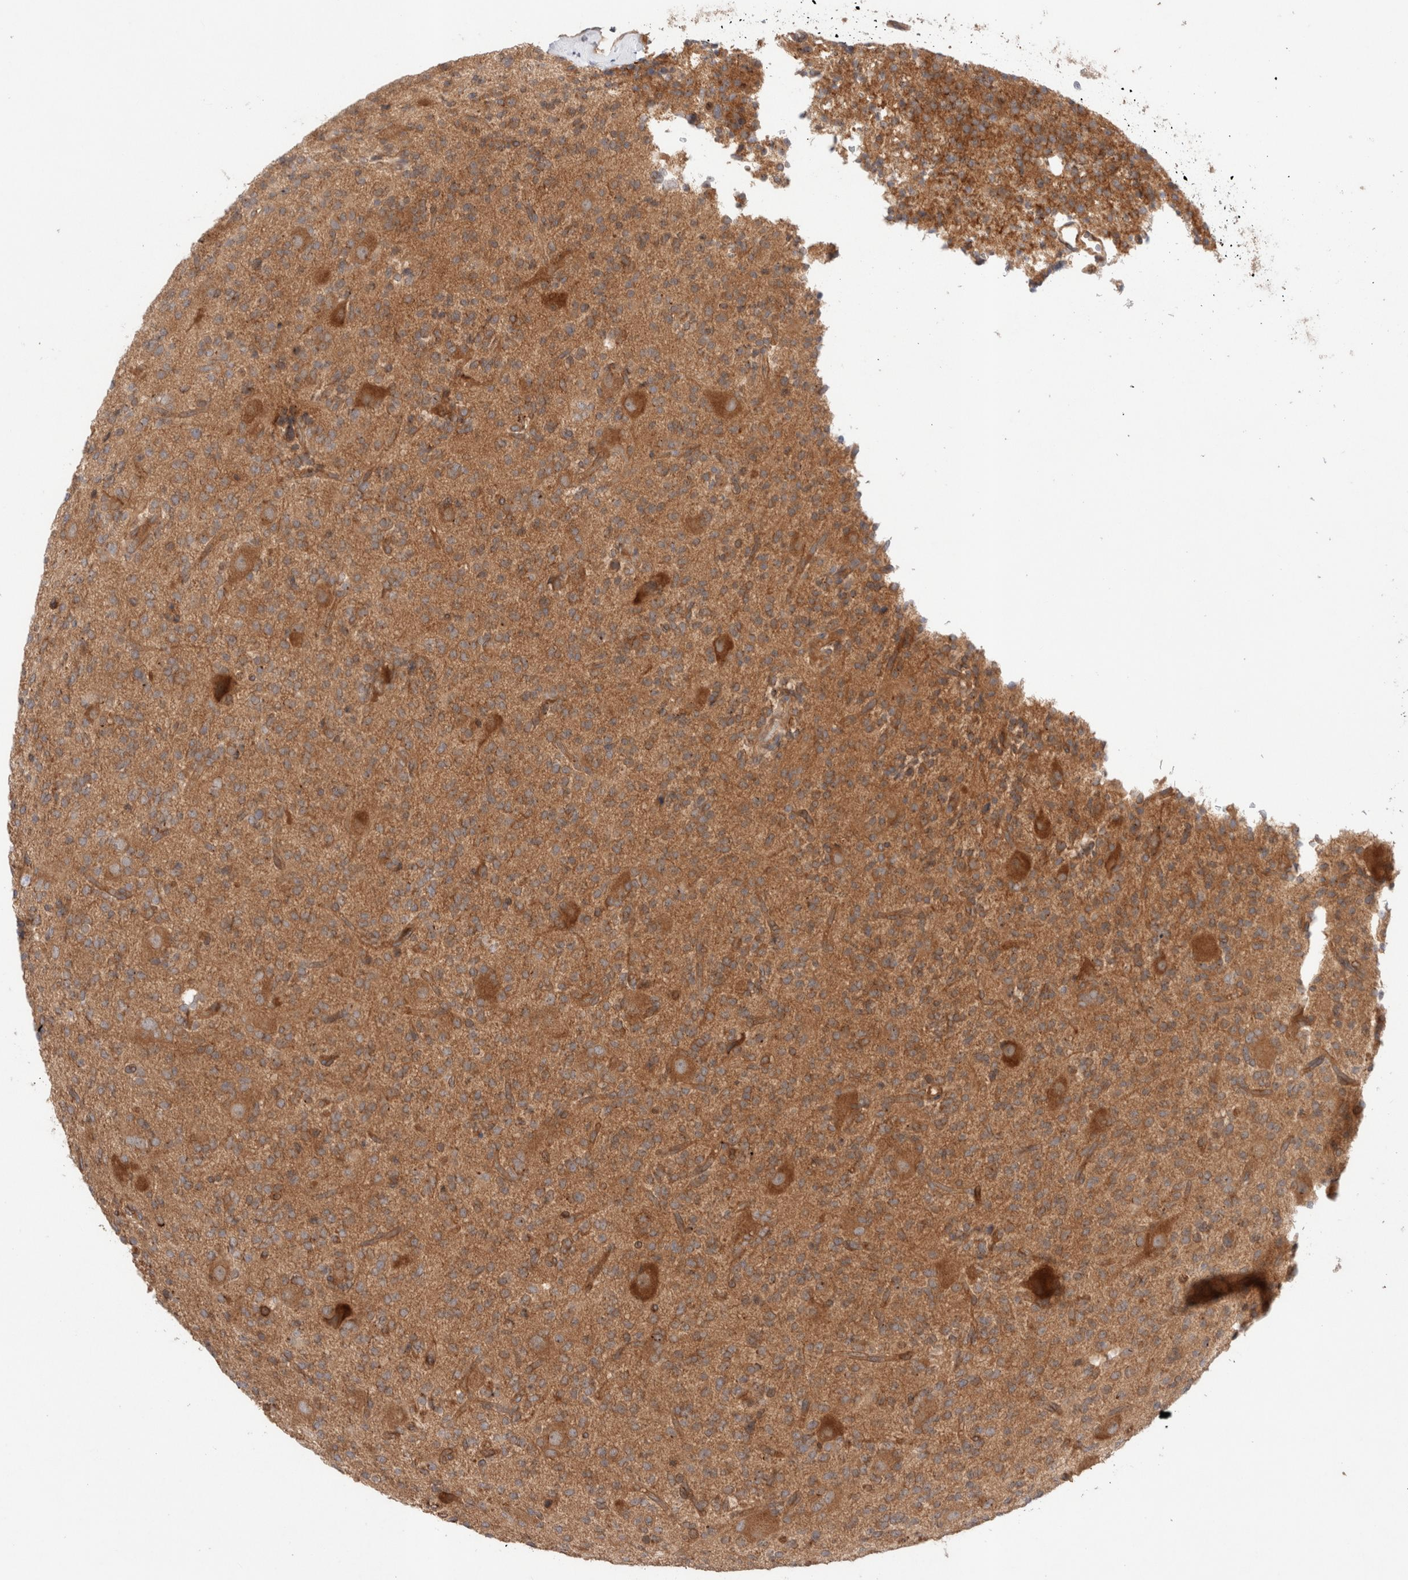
{"staining": {"intensity": "moderate", "quantity": ">75%", "location": "cytoplasmic/membranous"}, "tissue": "glioma", "cell_type": "Tumor cells", "image_type": "cancer", "snomed": [{"axis": "morphology", "description": "Glioma, malignant, High grade"}, {"axis": "topography", "description": "Brain"}], "caption": "This is an image of IHC staining of glioma, which shows moderate positivity in the cytoplasmic/membranous of tumor cells.", "gene": "SIKE1", "patient": {"sex": "male", "age": 34}}